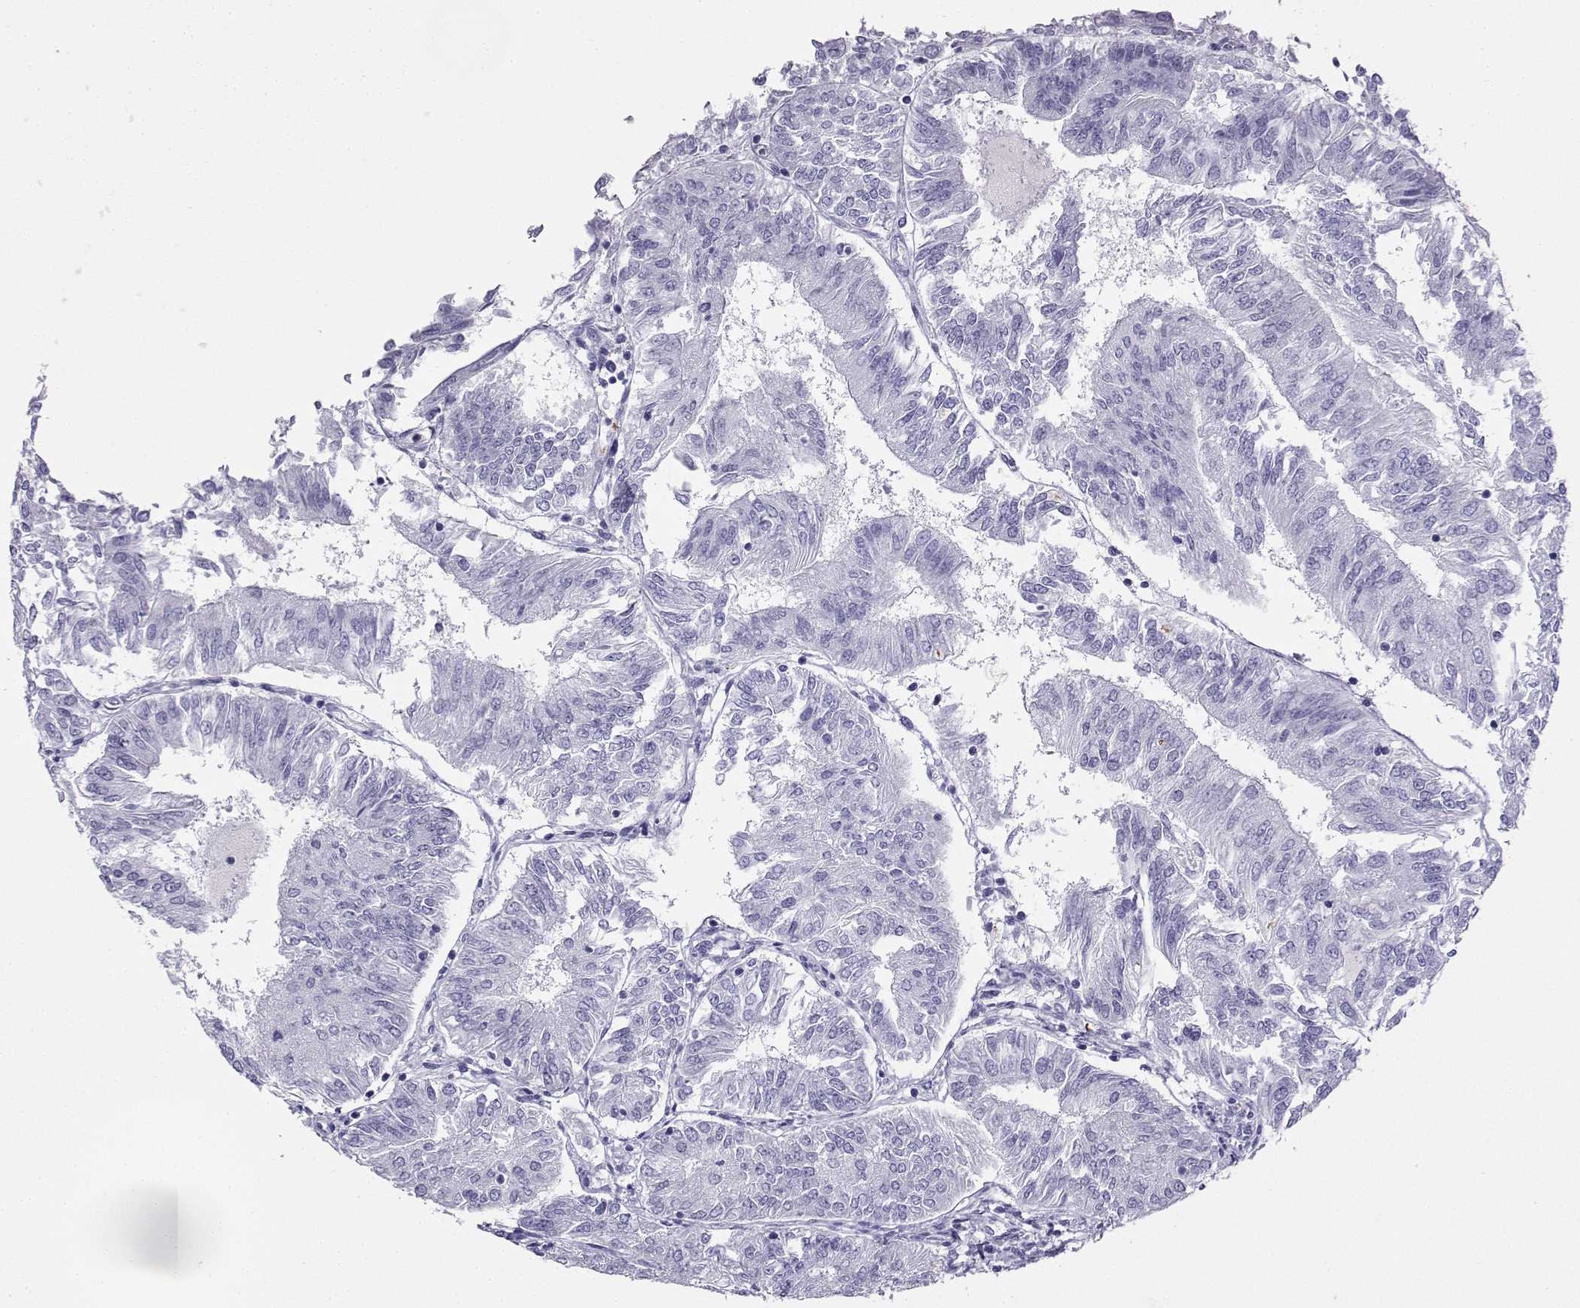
{"staining": {"intensity": "negative", "quantity": "none", "location": "none"}, "tissue": "endometrial cancer", "cell_type": "Tumor cells", "image_type": "cancer", "snomed": [{"axis": "morphology", "description": "Adenocarcinoma, NOS"}, {"axis": "topography", "description": "Endometrium"}], "caption": "Immunohistochemistry (IHC) micrograph of endometrial cancer stained for a protein (brown), which demonstrates no positivity in tumor cells.", "gene": "CD109", "patient": {"sex": "female", "age": 58}}